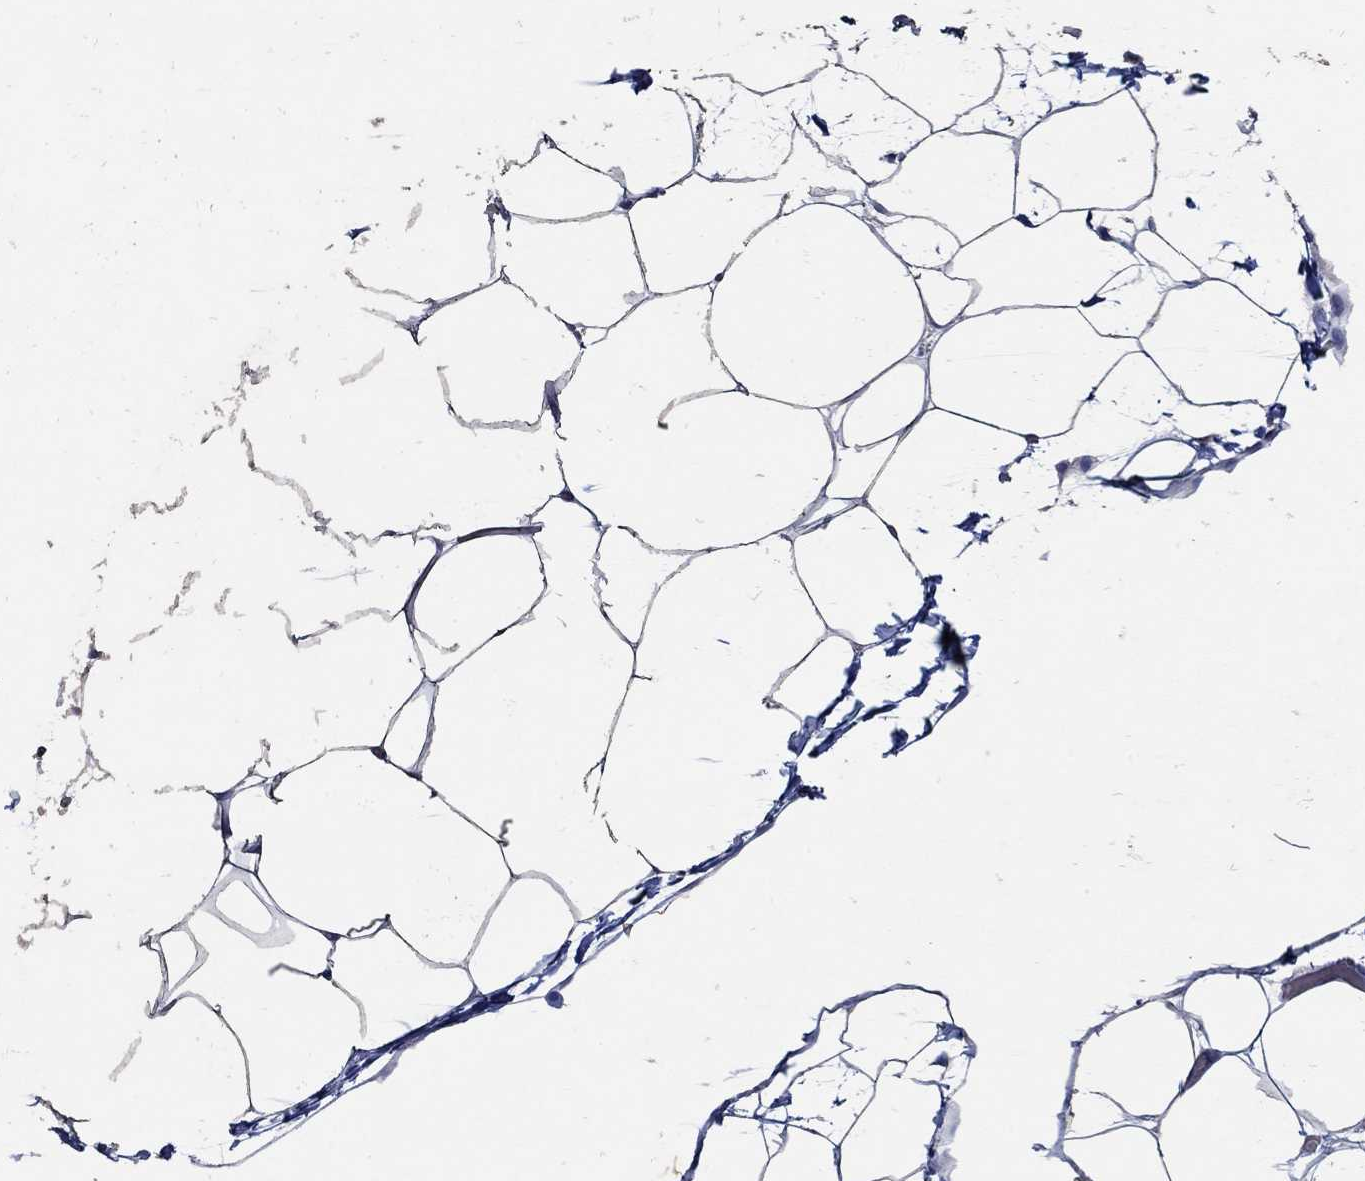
{"staining": {"intensity": "negative", "quantity": "none", "location": "none"}, "tissue": "adipose tissue", "cell_type": "Adipocytes", "image_type": "normal", "snomed": [{"axis": "morphology", "description": "Normal tissue, NOS"}, {"axis": "topography", "description": "Adipose tissue"}], "caption": "There is no significant staining in adipocytes of adipose tissue. The staining is performed using DAB brown chromogen with nuclei counter-stained in using hematoxylin.", "gene": "NOS1", "patient": {"sex": "male", "age": 57}}